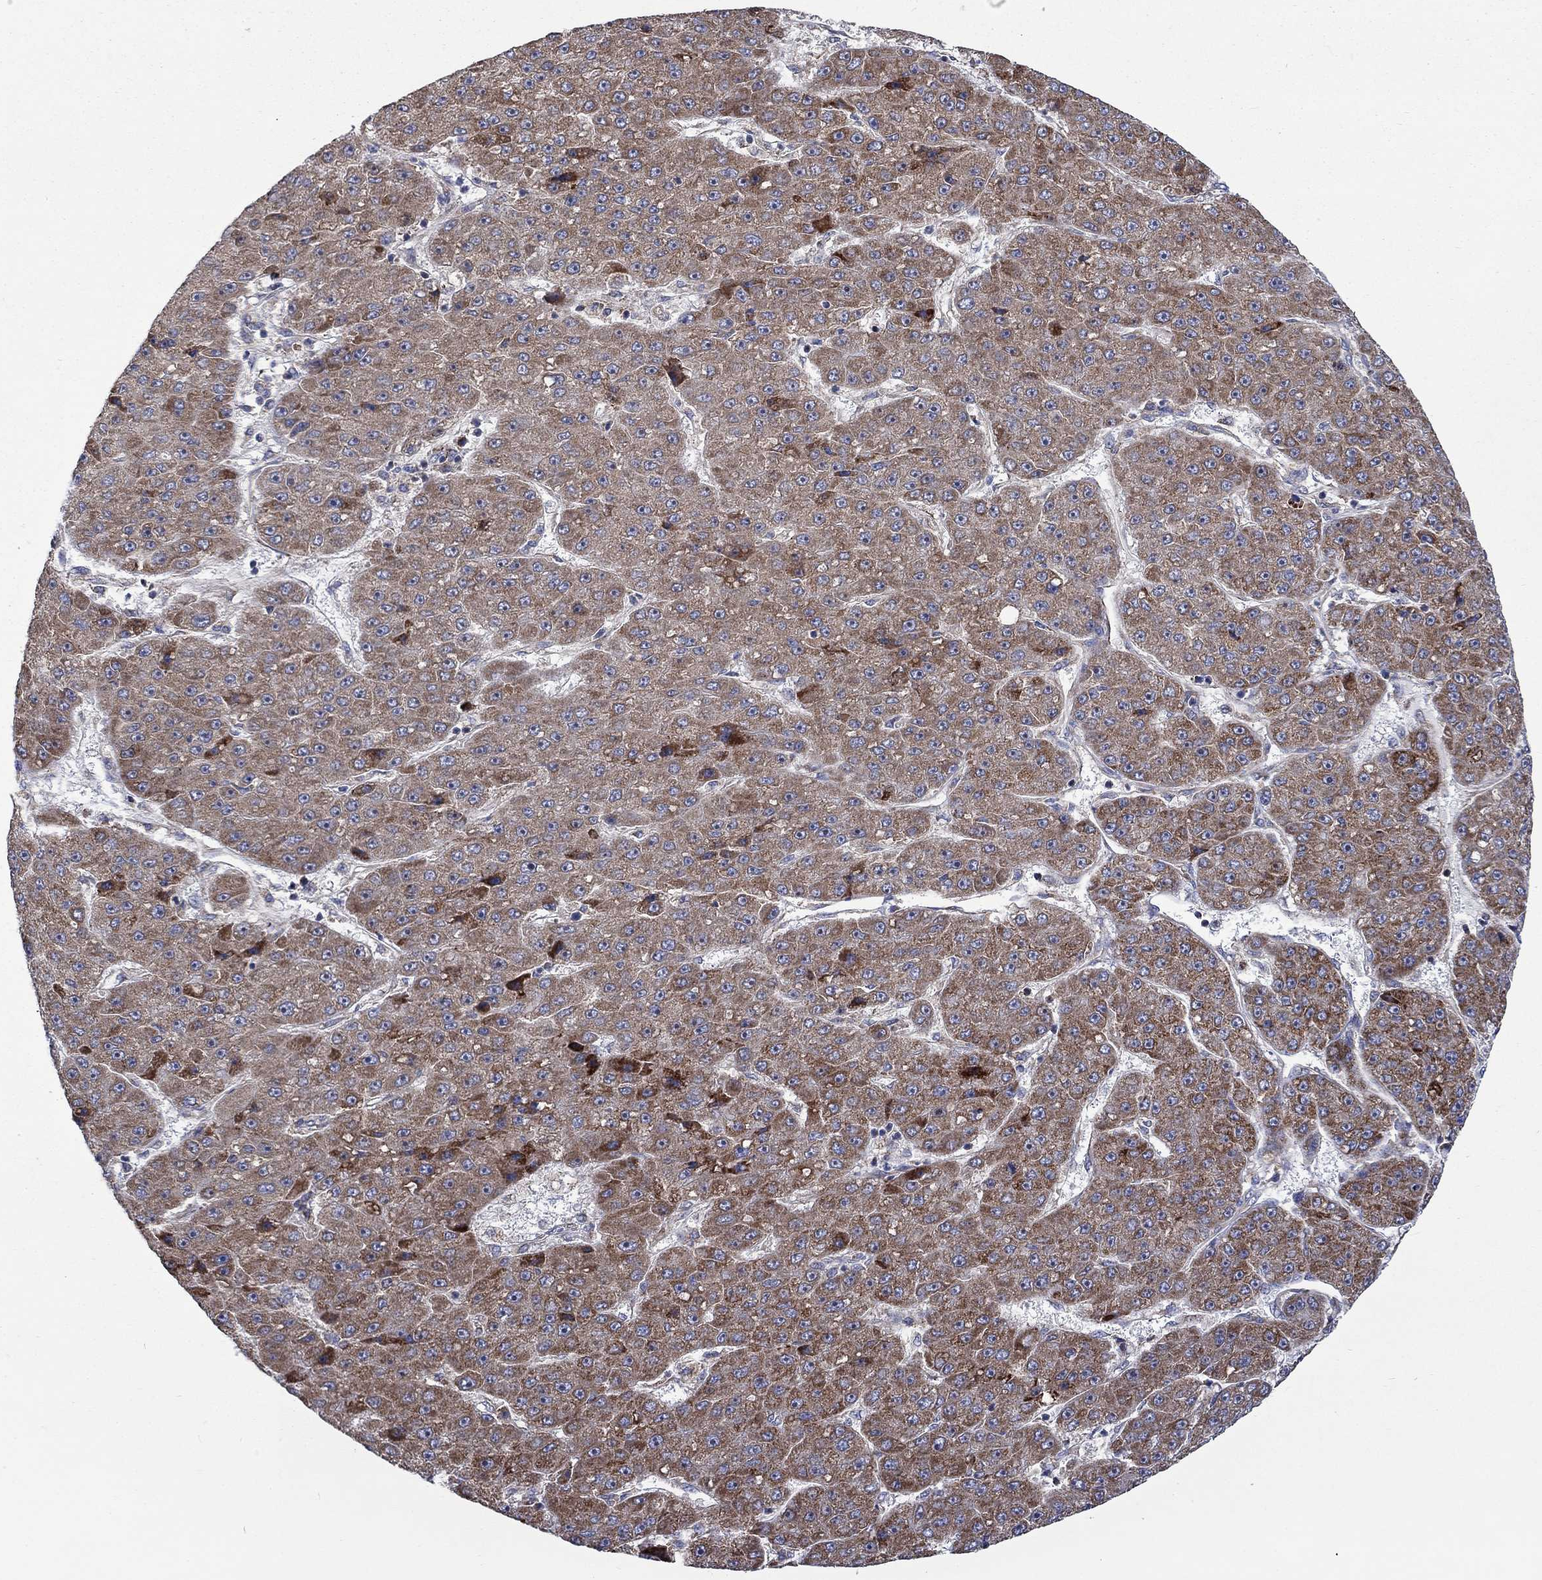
{"staining": {"intensity": "strong", "quantity": "<25%", "location": "cytoplasmic/membranous"}, "tissue": "liver cancer", "cell_type": "Tumor cells", "image_type": "cancer", "snomed": [{"axis": "morphology", "description": "Carcinoma, Hepatocellular, NOS"}, {"axis": "topography", "description": "Liver"}], "caption": "Immunohistochemical staining of human liver cancer (hepatocellular carcinoma) displays medium levels of strong cytoplasmic/membranous protein positivity in approximately <25% of tumor cells. The staining is performed using DAB brown chromogen to label protein expression. The nuclei are counter-stained blue using hematoxylin.", "gene": "RPLP0", "patient": {"sex": "male", "age": 67}}